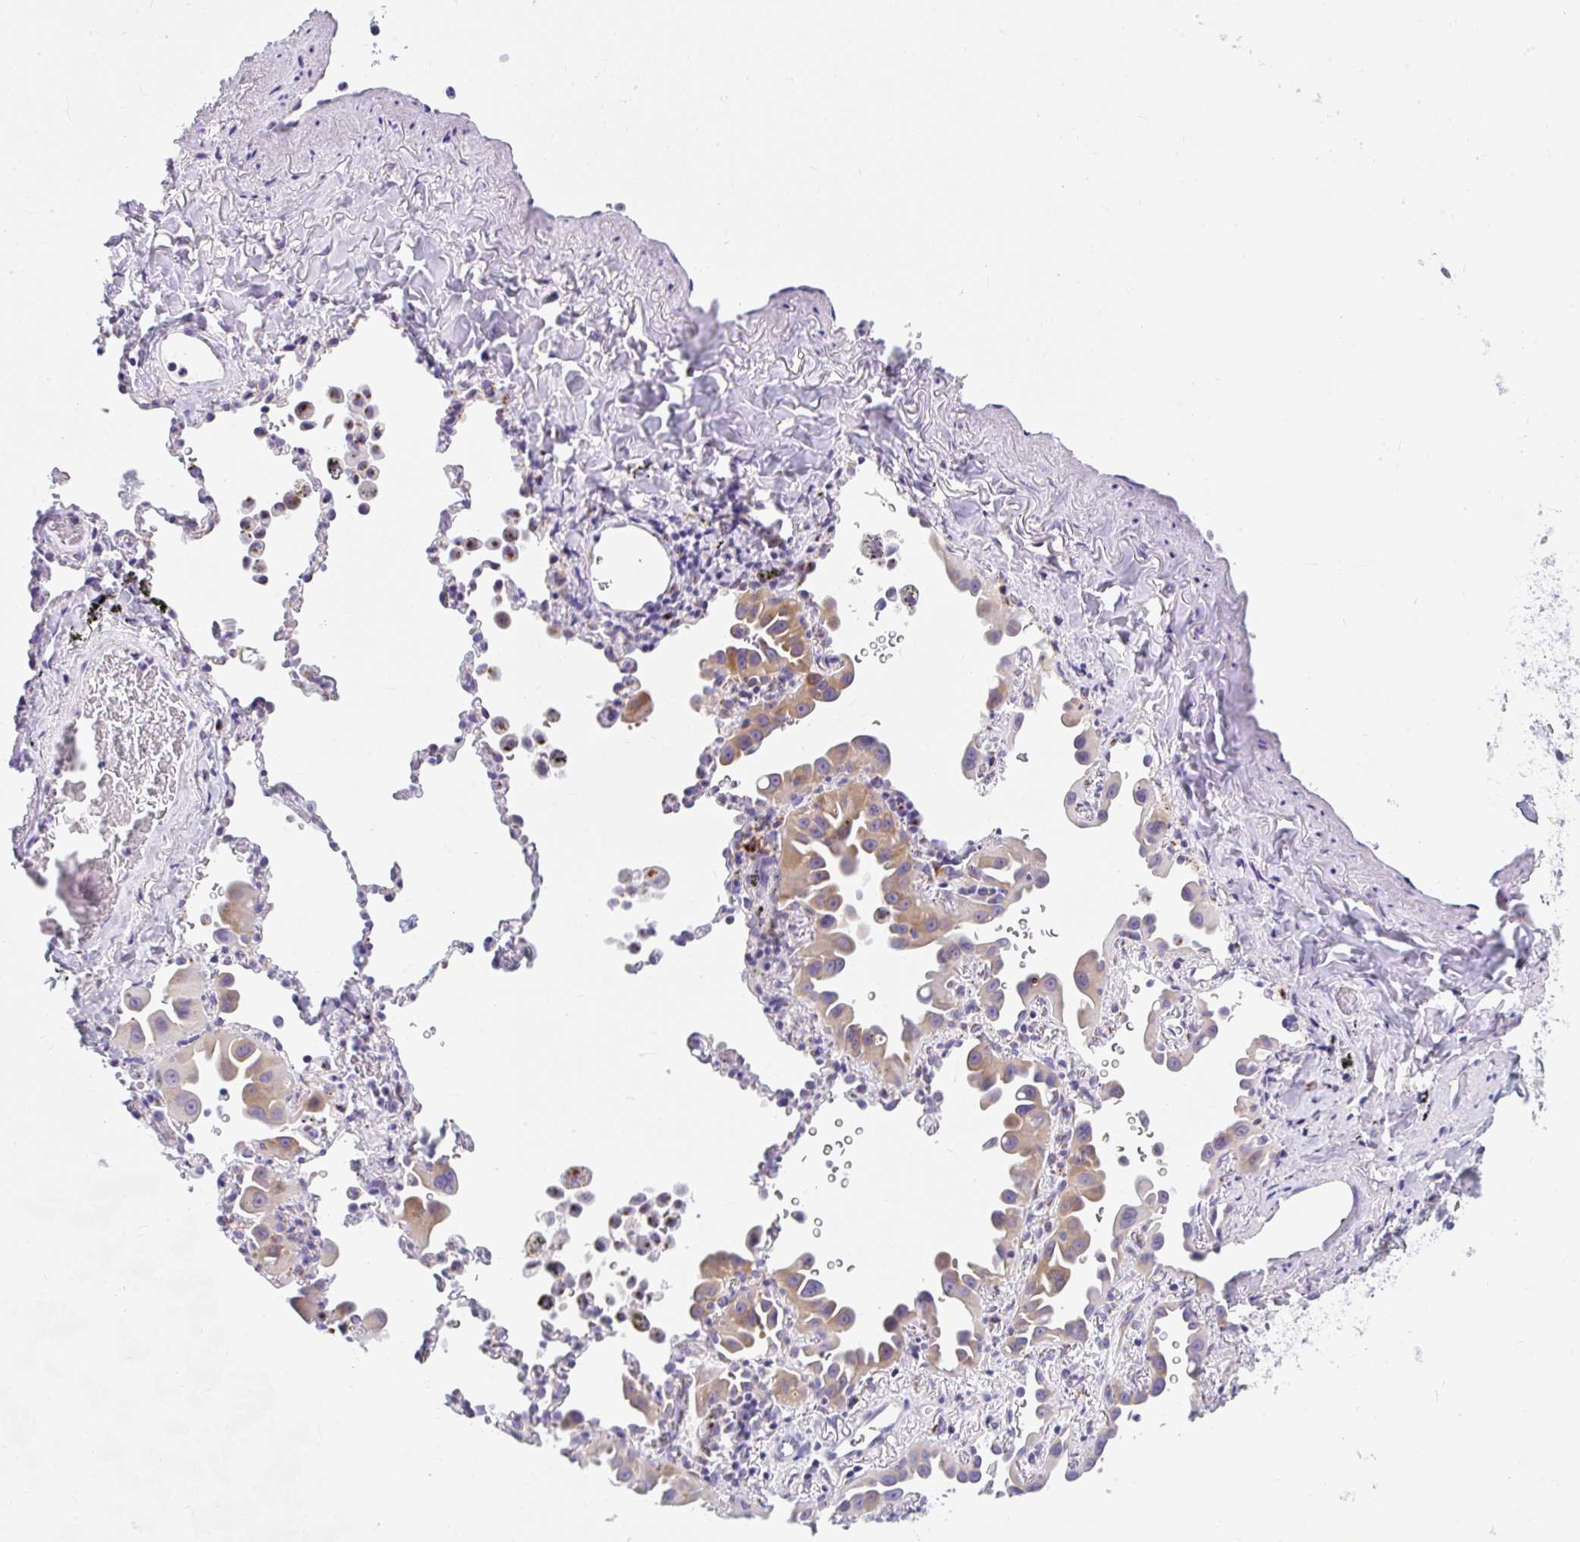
{"staining": {"intensity": "moderate", "quantity": ">75%", "location": "cytoplasmic/membranous"}, "tissue": "lung cancer", "cell_type": "Tumor cells", "image_type": "cancer", "snomed": [{"axis": "morphology", "description": "Adenocarcinoma, NOS"}, {"axis": "topography", "description": "Lung"}], "caption": "Immunohistochemistry (IHC) (DAB) staining of human lung cancer (adenocarcinoma) exhibits moderate cytoplasmic/membranous protein staining in about >75% of tumor cells. The protein of interest is stained brown, and the nuclei are stained in blue (DAB IHC with brightfield microscopy, high magnification).", "gene": "GOLGA8A", "patient": {"sex": "male", "age": 68}}